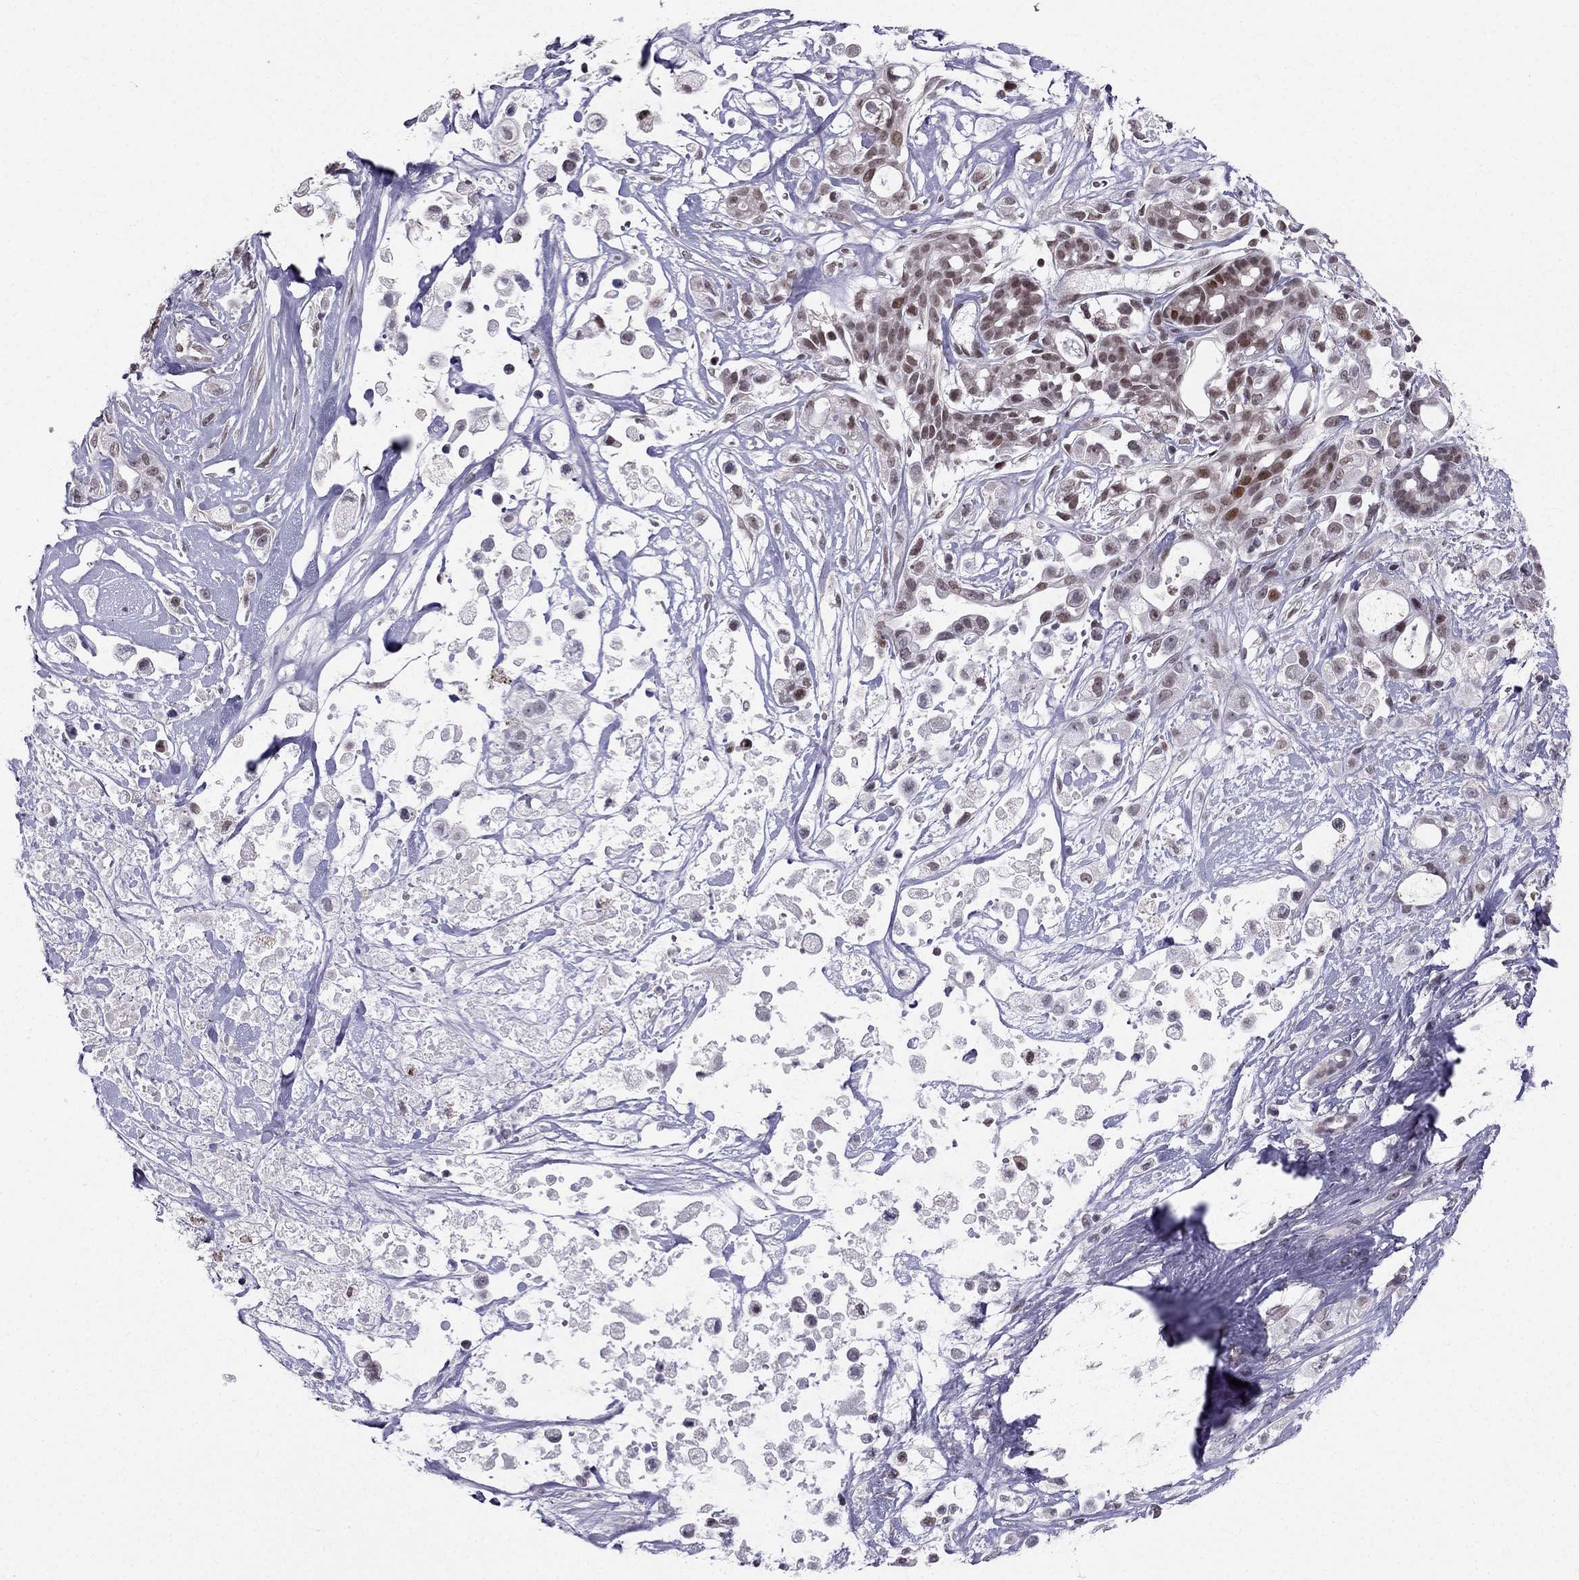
{"staining": {"intensity": "moderate", "quantity": "<25%", "location": "nuclear"}, "tissue": "pancreatic cancer", "cell_type": "Tumor cells", "image_type": "cancer", "snomed": [{"axis": "morphology", "description": "Adenocarcinoma, NOS"}, {"axis": "topography", "description": "Pancreas"}], "caption": "Immunohistochemistry (IHC) (DAB (3,3'-diaminobenzidine)) staining of pancreatic adenocarcinoma shows moderate nuclear protein positivity in approximately <25% of tumor cells.", "gene": "RPRD2", "patient": {"sex": "male", "age": 44}}